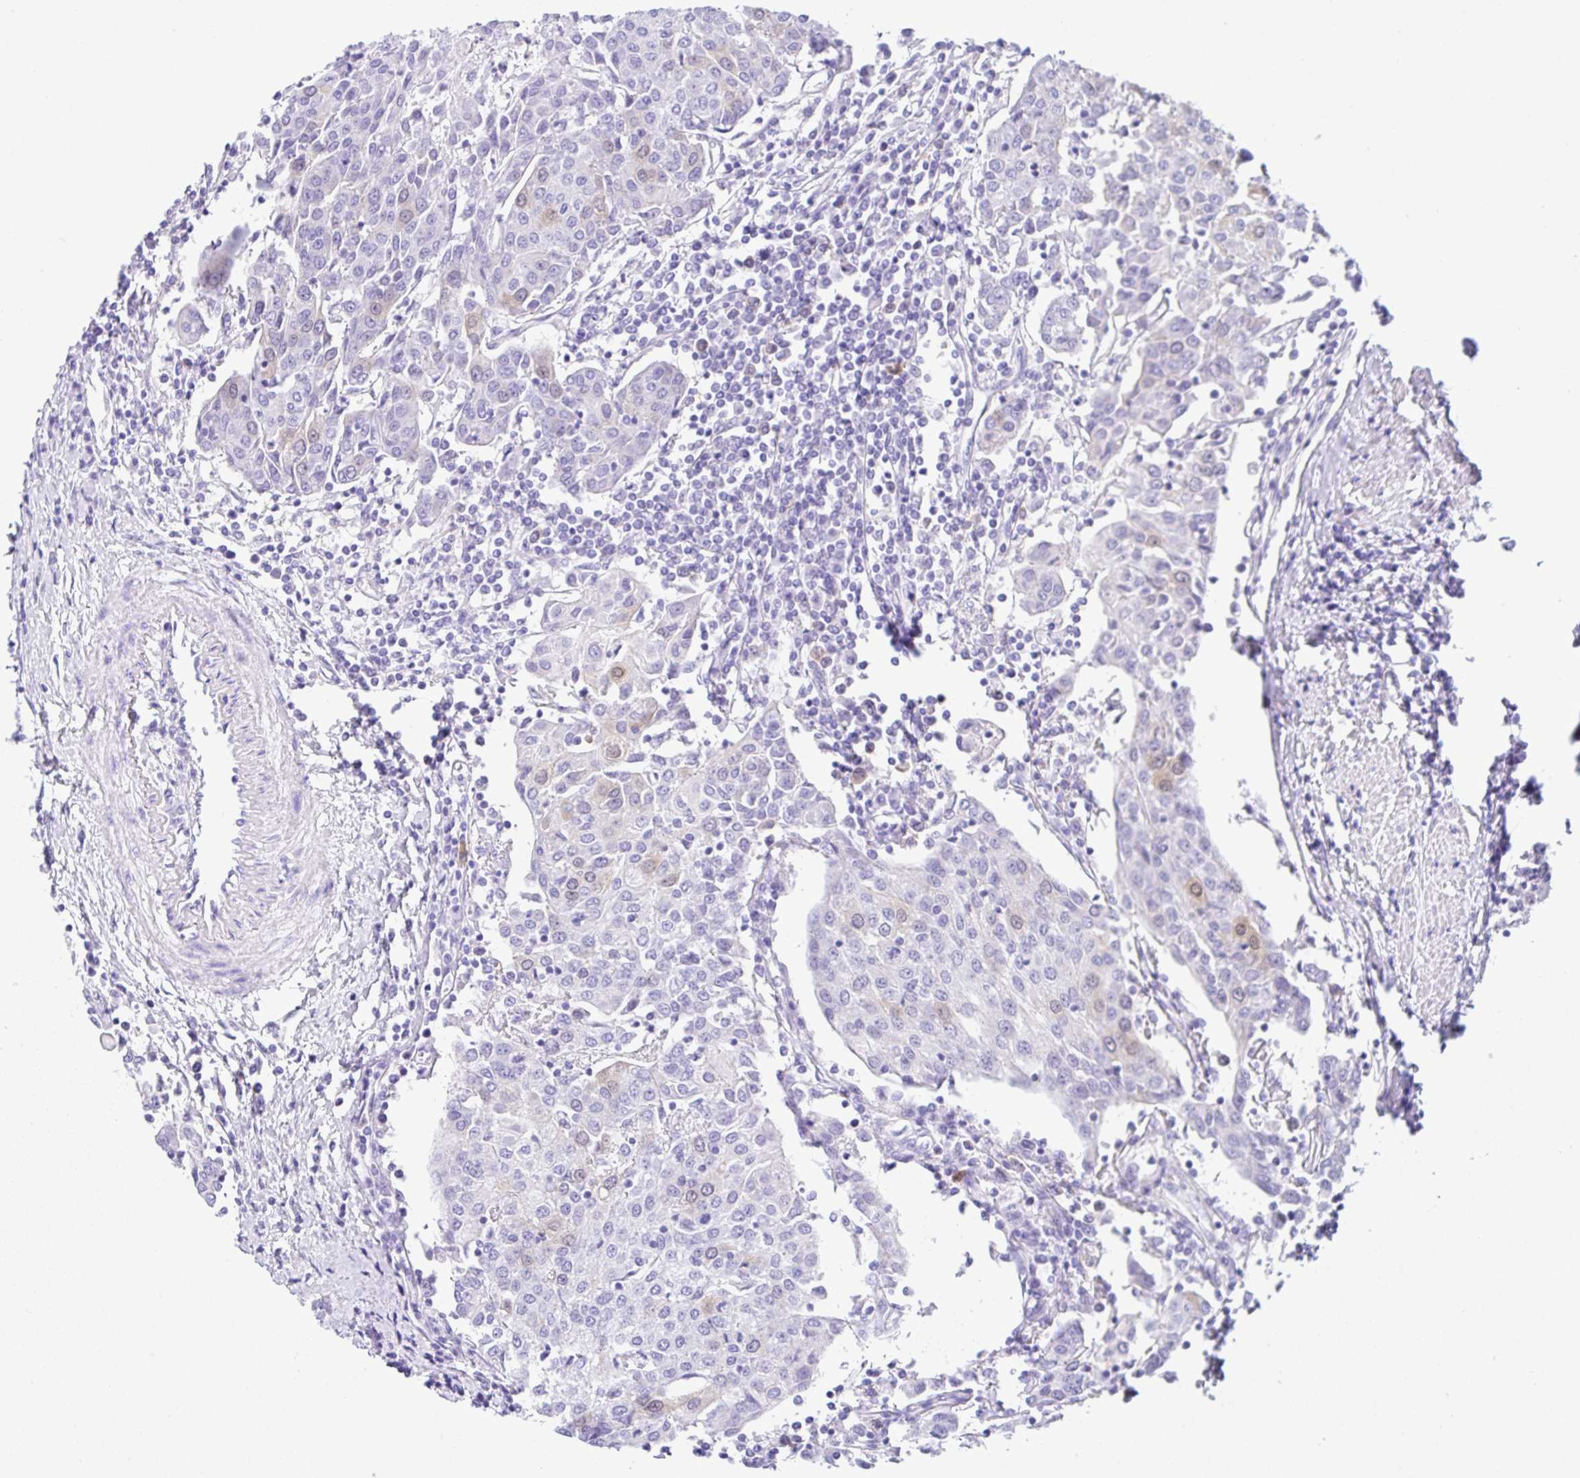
{"staining": {"intensity": "weak", "quantity": "<25%", "location": "nuclear"}, "tissue": "urothelial cancer", "cell_type": "Tumor cells", "image_type": "cancer", "snomed": [{"axis": "morphology", "description": "Urothelial carcinoma, High grade"}, {"axis": "topography", "description": "Urinary bladder"}], "caption": "The image shows no significant positivity in tumor cells of high-grade urothelial carcinoma.", "gene": "RRM2", "patient": {"sex": "female", "age": 85}}